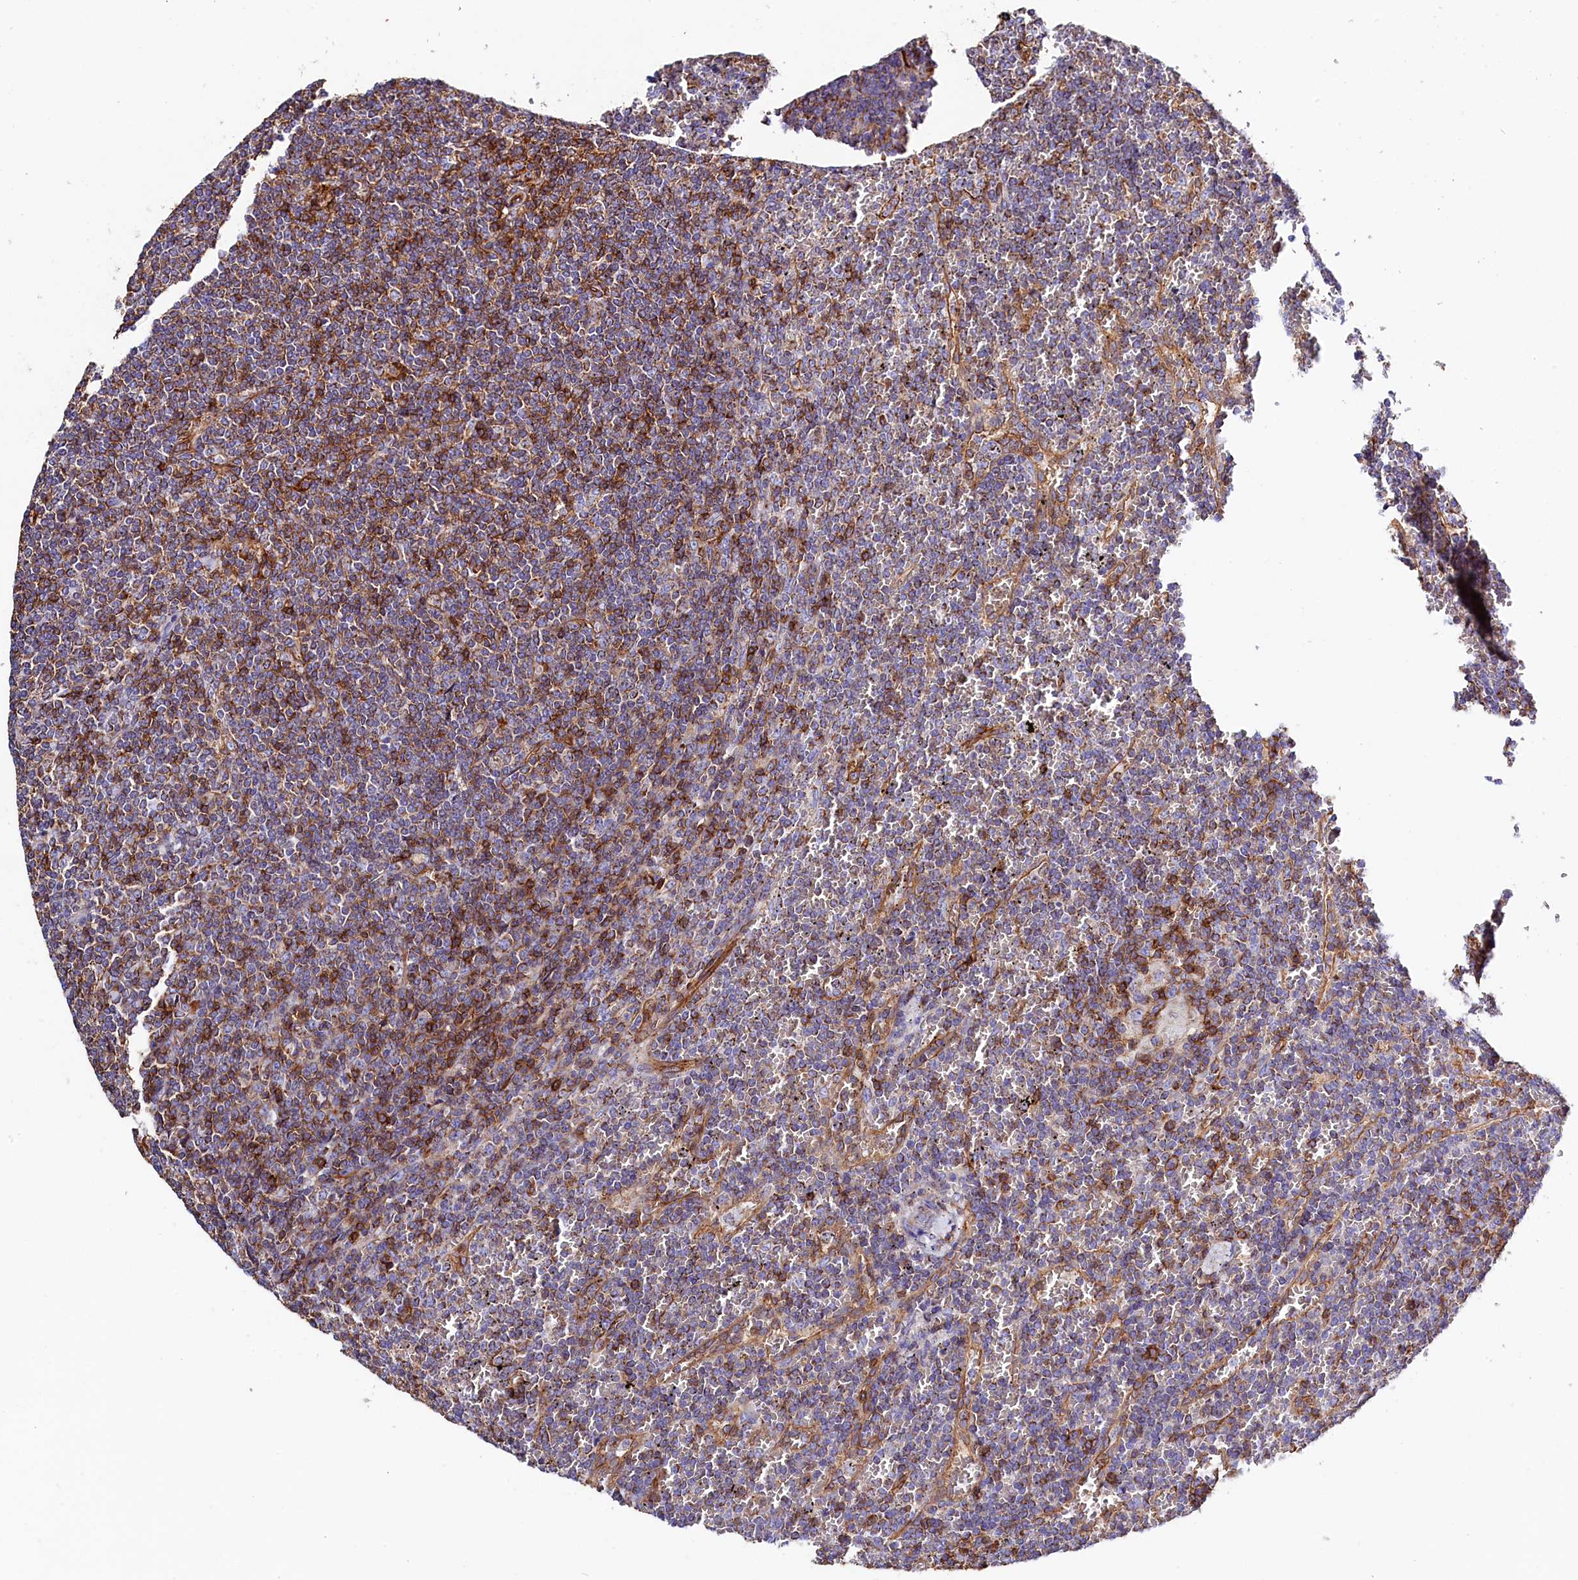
{"staining": {"intensity": "moderate", "quantity": "<25%", "location": "cytoplasmic/membranous"}, "tissue": "lymphoma", "cell_type": "Tumor cells", "image_type": "cancer", "snomed": [{"axis": "morphology", "description": "Malignant lymphoma, non-Hodgkin's type, Low grade"}, {"axis": "topography", "description": "Spleen"}], "caption": "A histopathology image of lymphoma stained for a protein shows moderate cytoplasmic/membranous brown staining in tumor cells. (IHC, brightfield microscopy, high magnification).", "gene": "ATP2B4", "patient": {"sex": "female", "age": 19}}